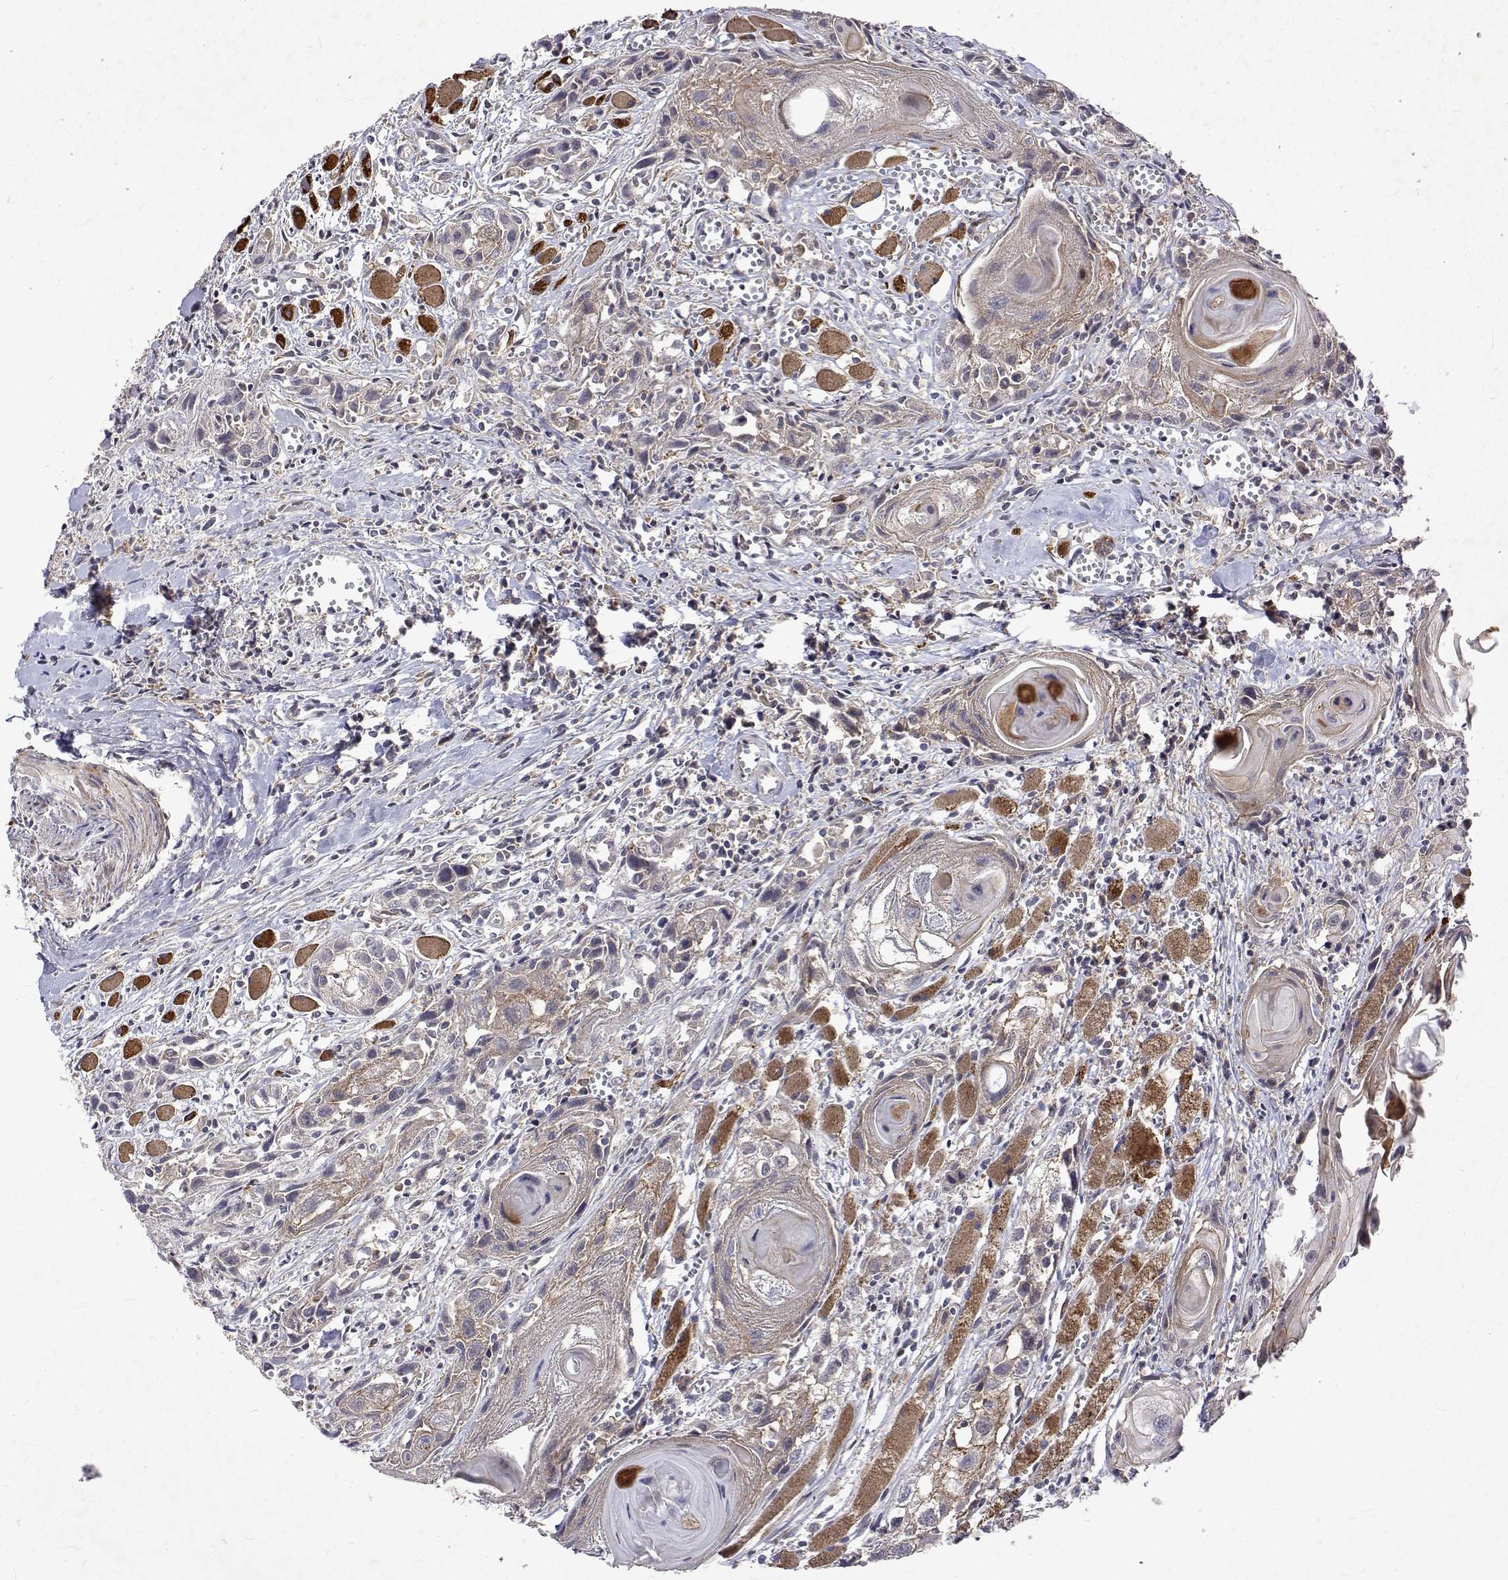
{"staining": {"intensity": "weak", "quantity": "<25%", "location": "cytoplasmic/membranous"}, "tissue": "head and neck cancer", "cell_type": "Tumor cells", "image_type": "cancer", "snomed": [{"axis": "morphology", "description": "Squamous cell carcinoma, NOS"}, {"axis": "topography", "description": "Head-Neck"}], "caption": "Tumor cells show no significant protein expression in head and neck squamous cell carcinoma.", "gene": "ALKBH8", "patient": {"sex": "female", "age": 80}}